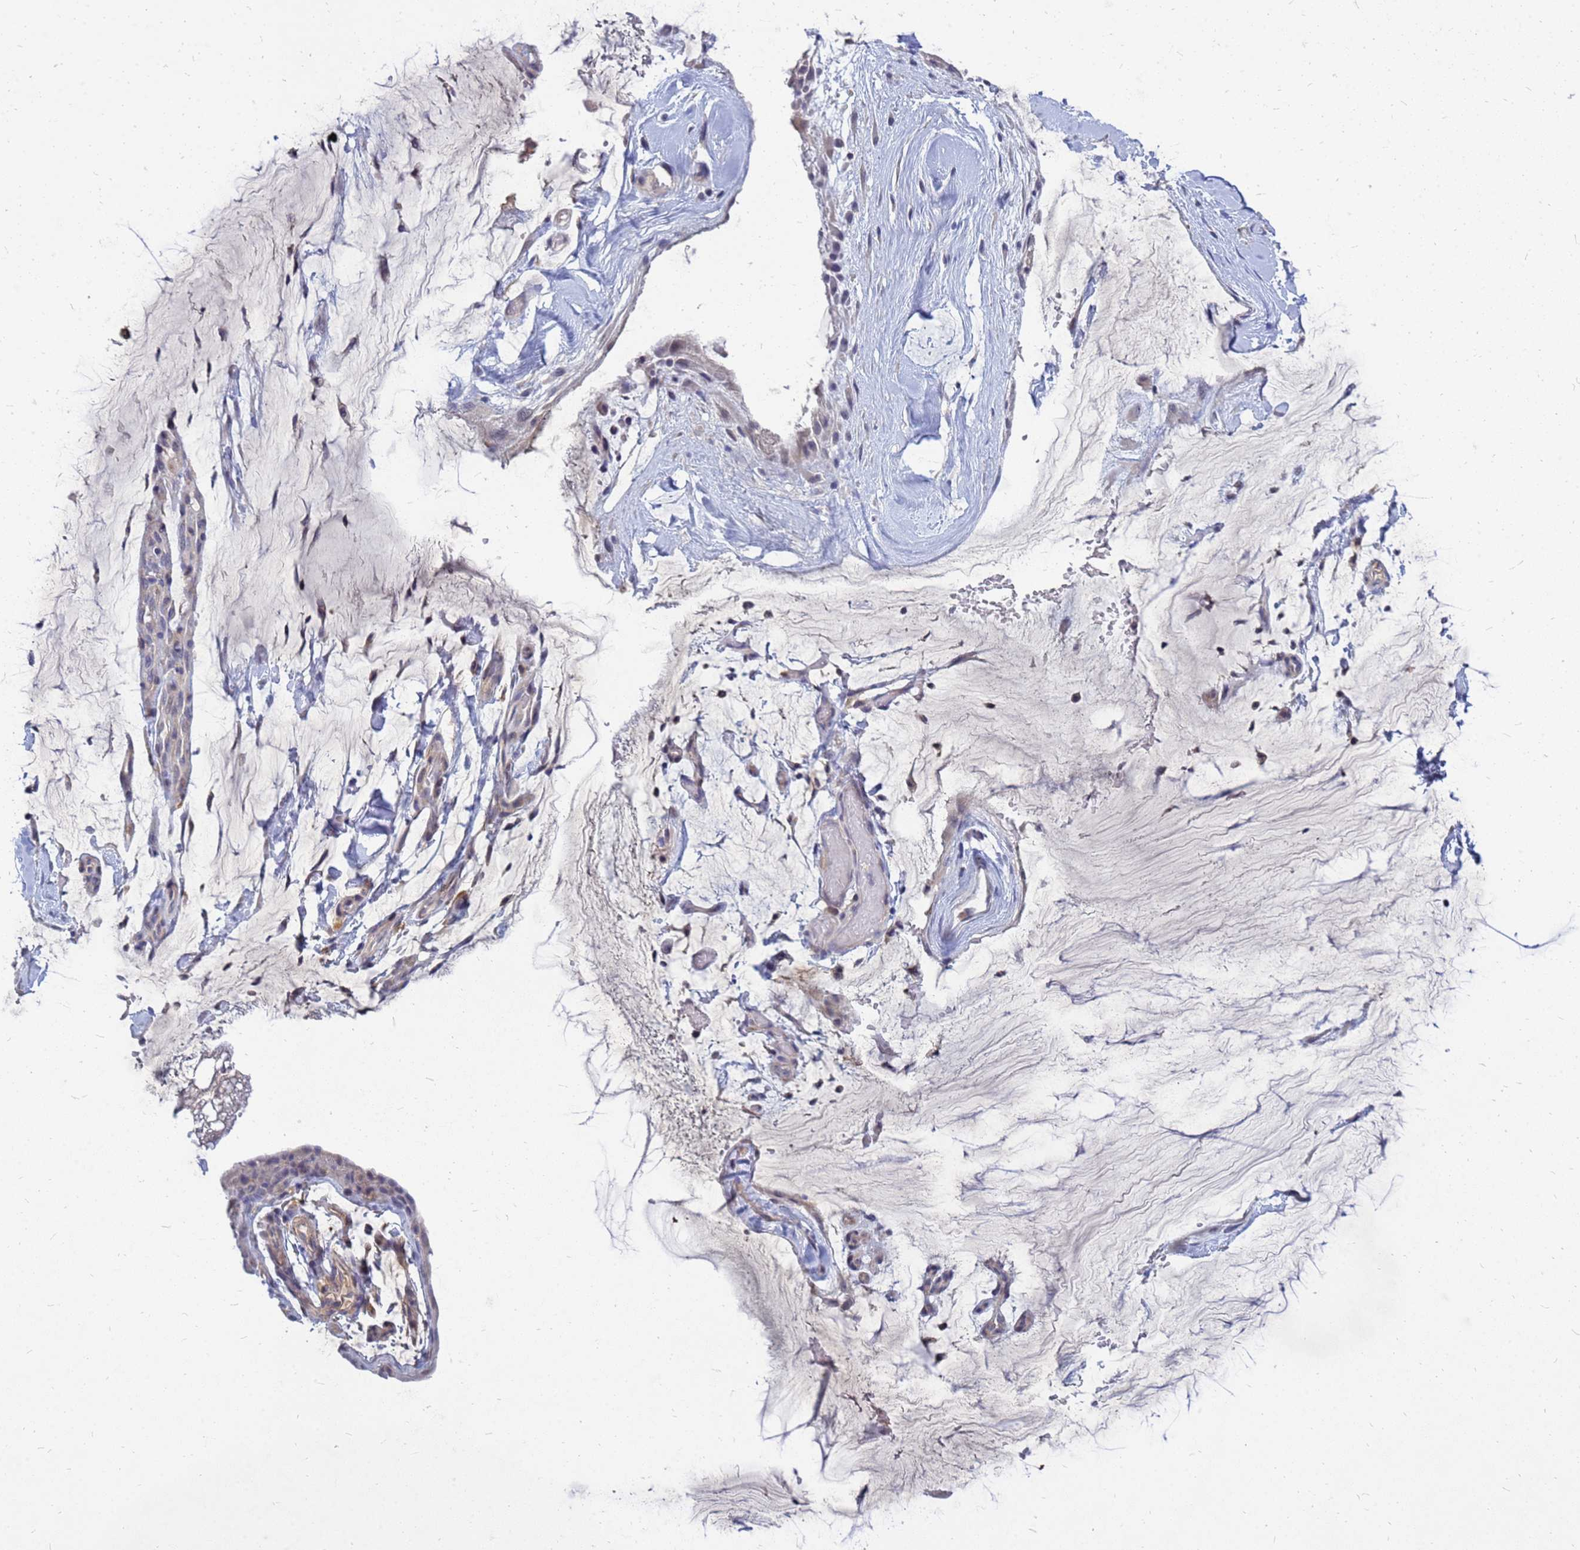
{"staining": {"intensity": "negative", "quantity": "none", "location": "none"}, "tissue": "ovarian cancer", "cell_type": "Tumor cells", "image_type": "cancer", "snomed": [{"axis": "morphology", "description": "Cystadenocarcinoma, mucinous, NOS"}, {"axis": "topography", "description": "Ovary"}], "caption": "DAB immunohistochemical staining of human ovarian cancer (mucinous cystadenocarcinoma) shows no significant positivity in tumor cells.", "gene": "SRGAP3", "patient": {"sex": "female", "age": 39}}